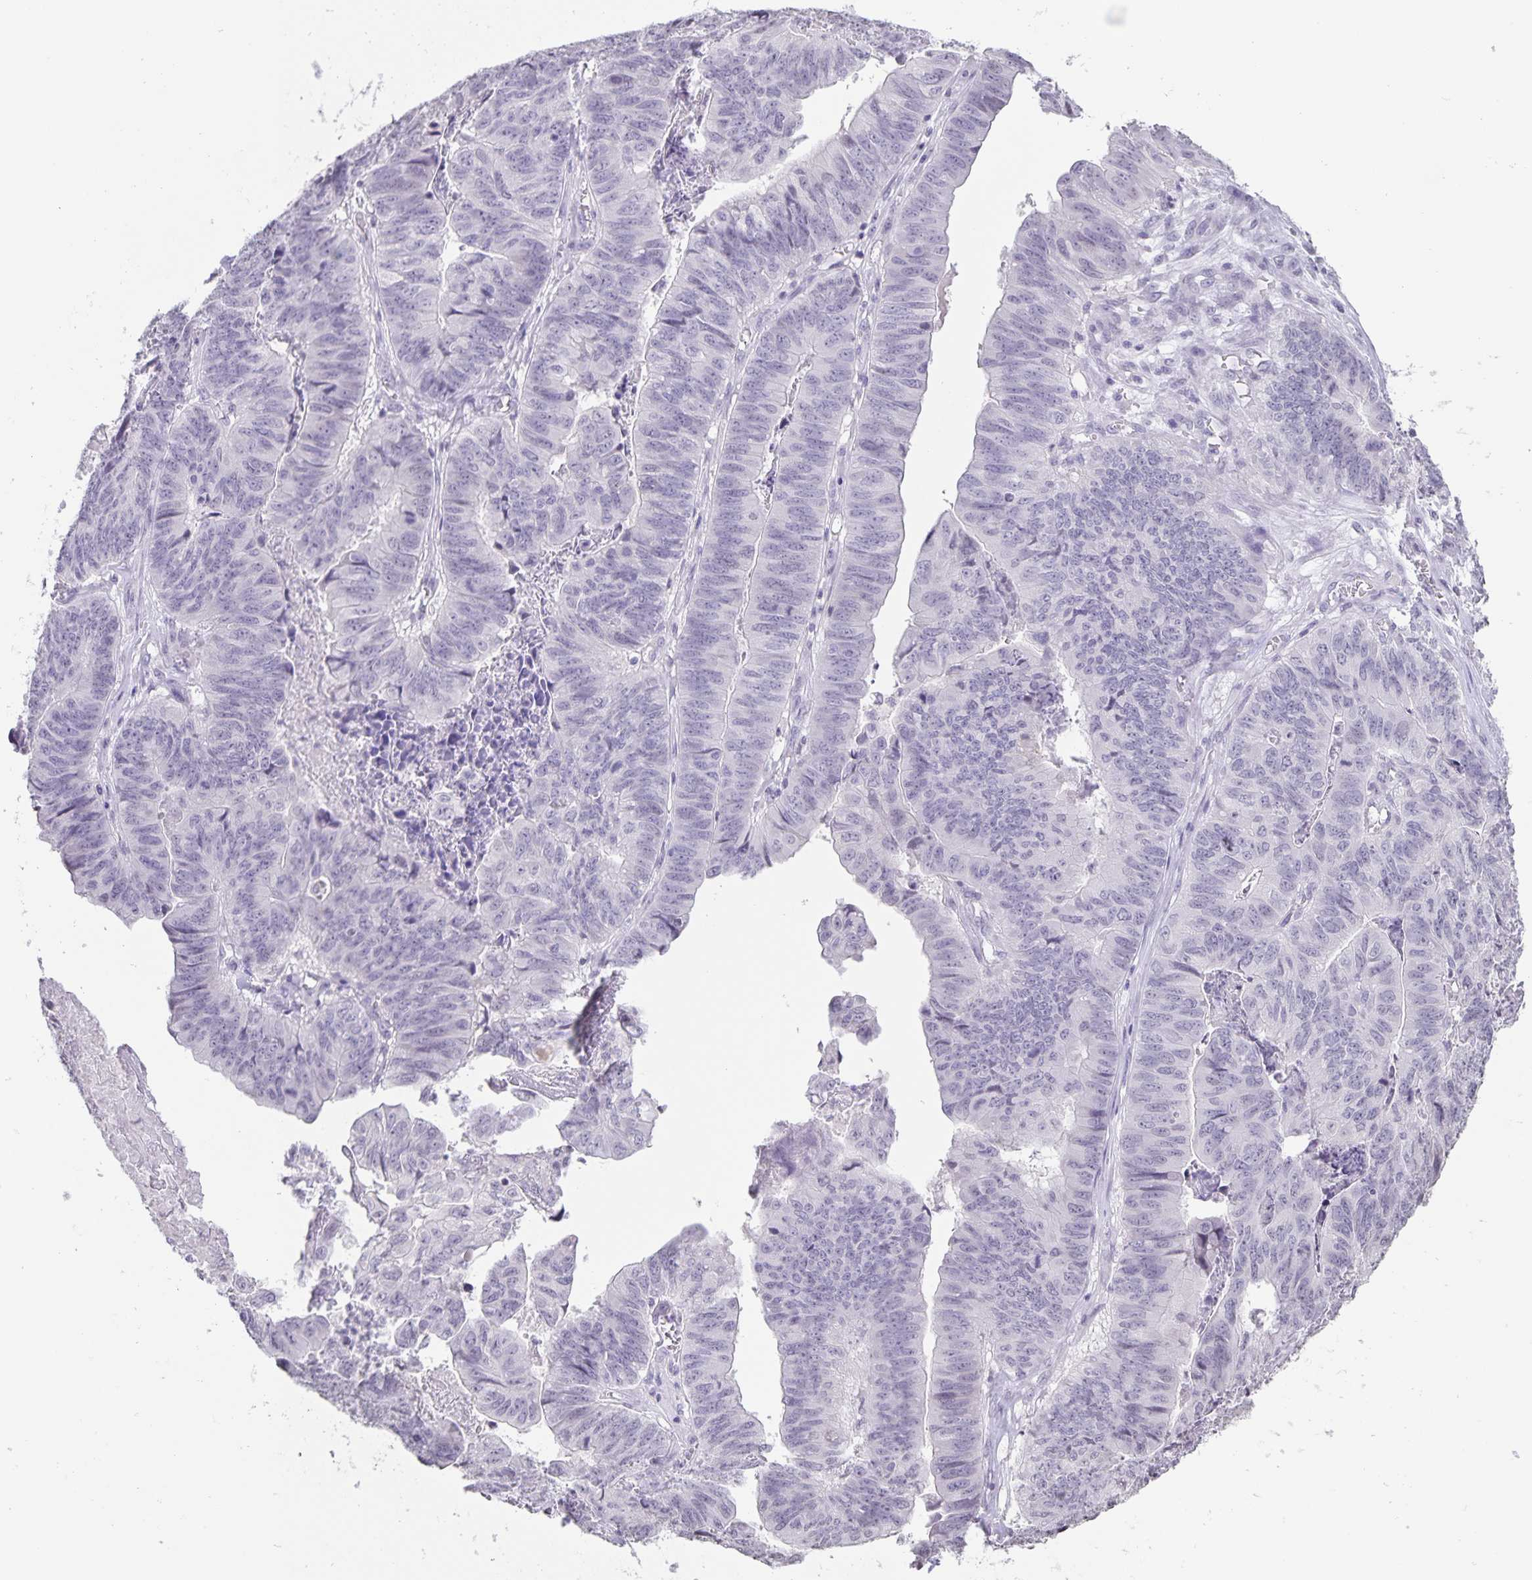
{"staining": {"intensity": "negative", "quantity": "none", "location": "none"}, "tissue": "stomach cancer", "cell_type": "Tumor cells", "image_type": "cancer", "snomed": [{"axis": "morphology", "description": "Adenocarcinoma, NOS"}, {"axis": "topography", "description": "Stomach, lower"}], "caption": "Stomach cancer (adenocarcinoma) was stained to show a protein in brown. There is no significant positivity in tumor cells. (IHC, brightfield microscopy, high magnification).", "gene": "AQP4", "patient": {"sex": "male", "age": 77}}